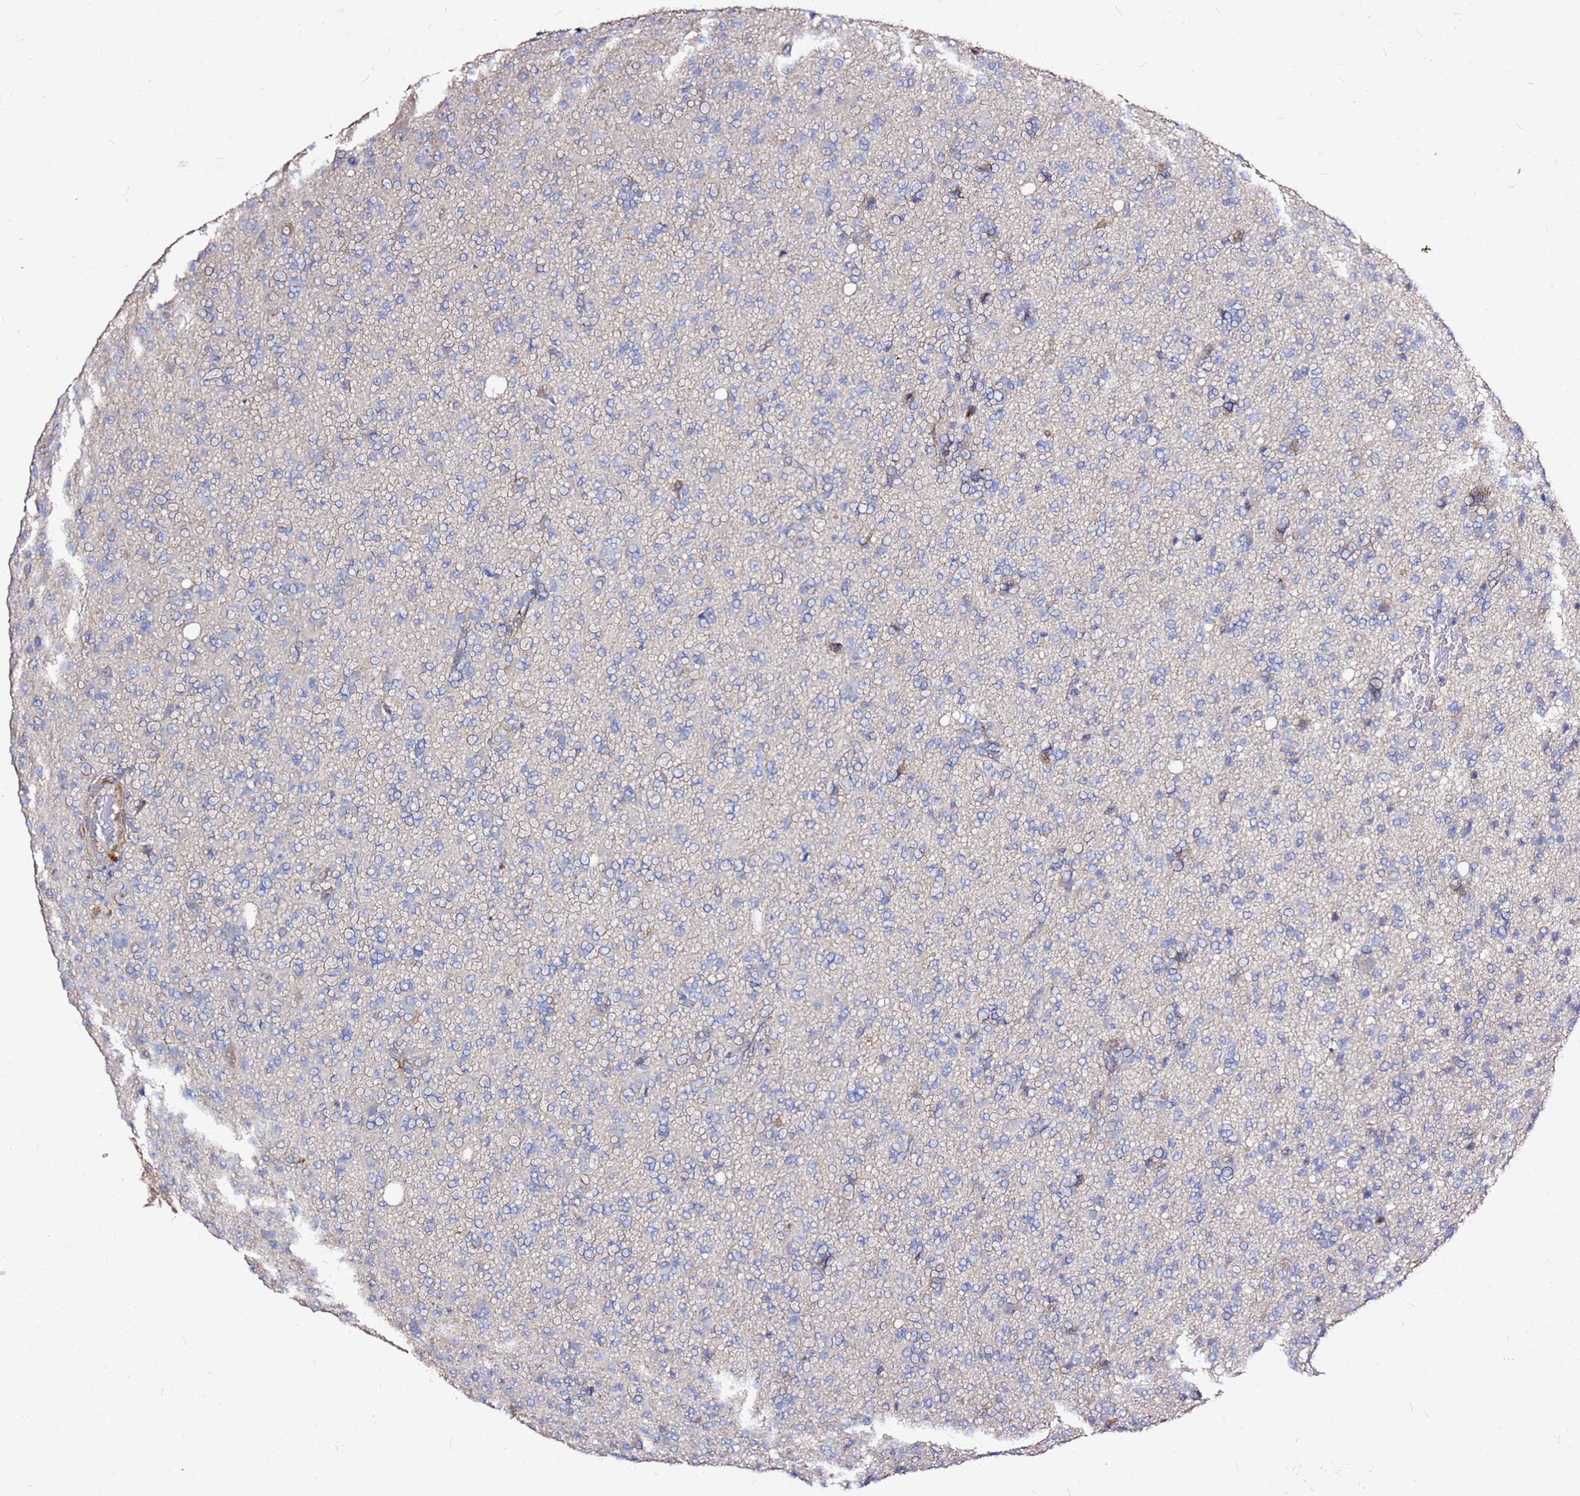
{"staining": {"intensity": "negative", "quantity": "none", "location": "none"}, "tissue": "glioma", "cell_type": "Tumor cells", "image_type": "cancer", "snomed": [{"axis": "morphology", "description": "Glioma, malignant, High grade"}, {"axis": "topography", "description": "Brain"}], "caption": "Tumor cells are negative for protein expression in human malignant glioma (high-grade).", "gene": "EXD3", "patient": {"sex": "female", "age": 57}}